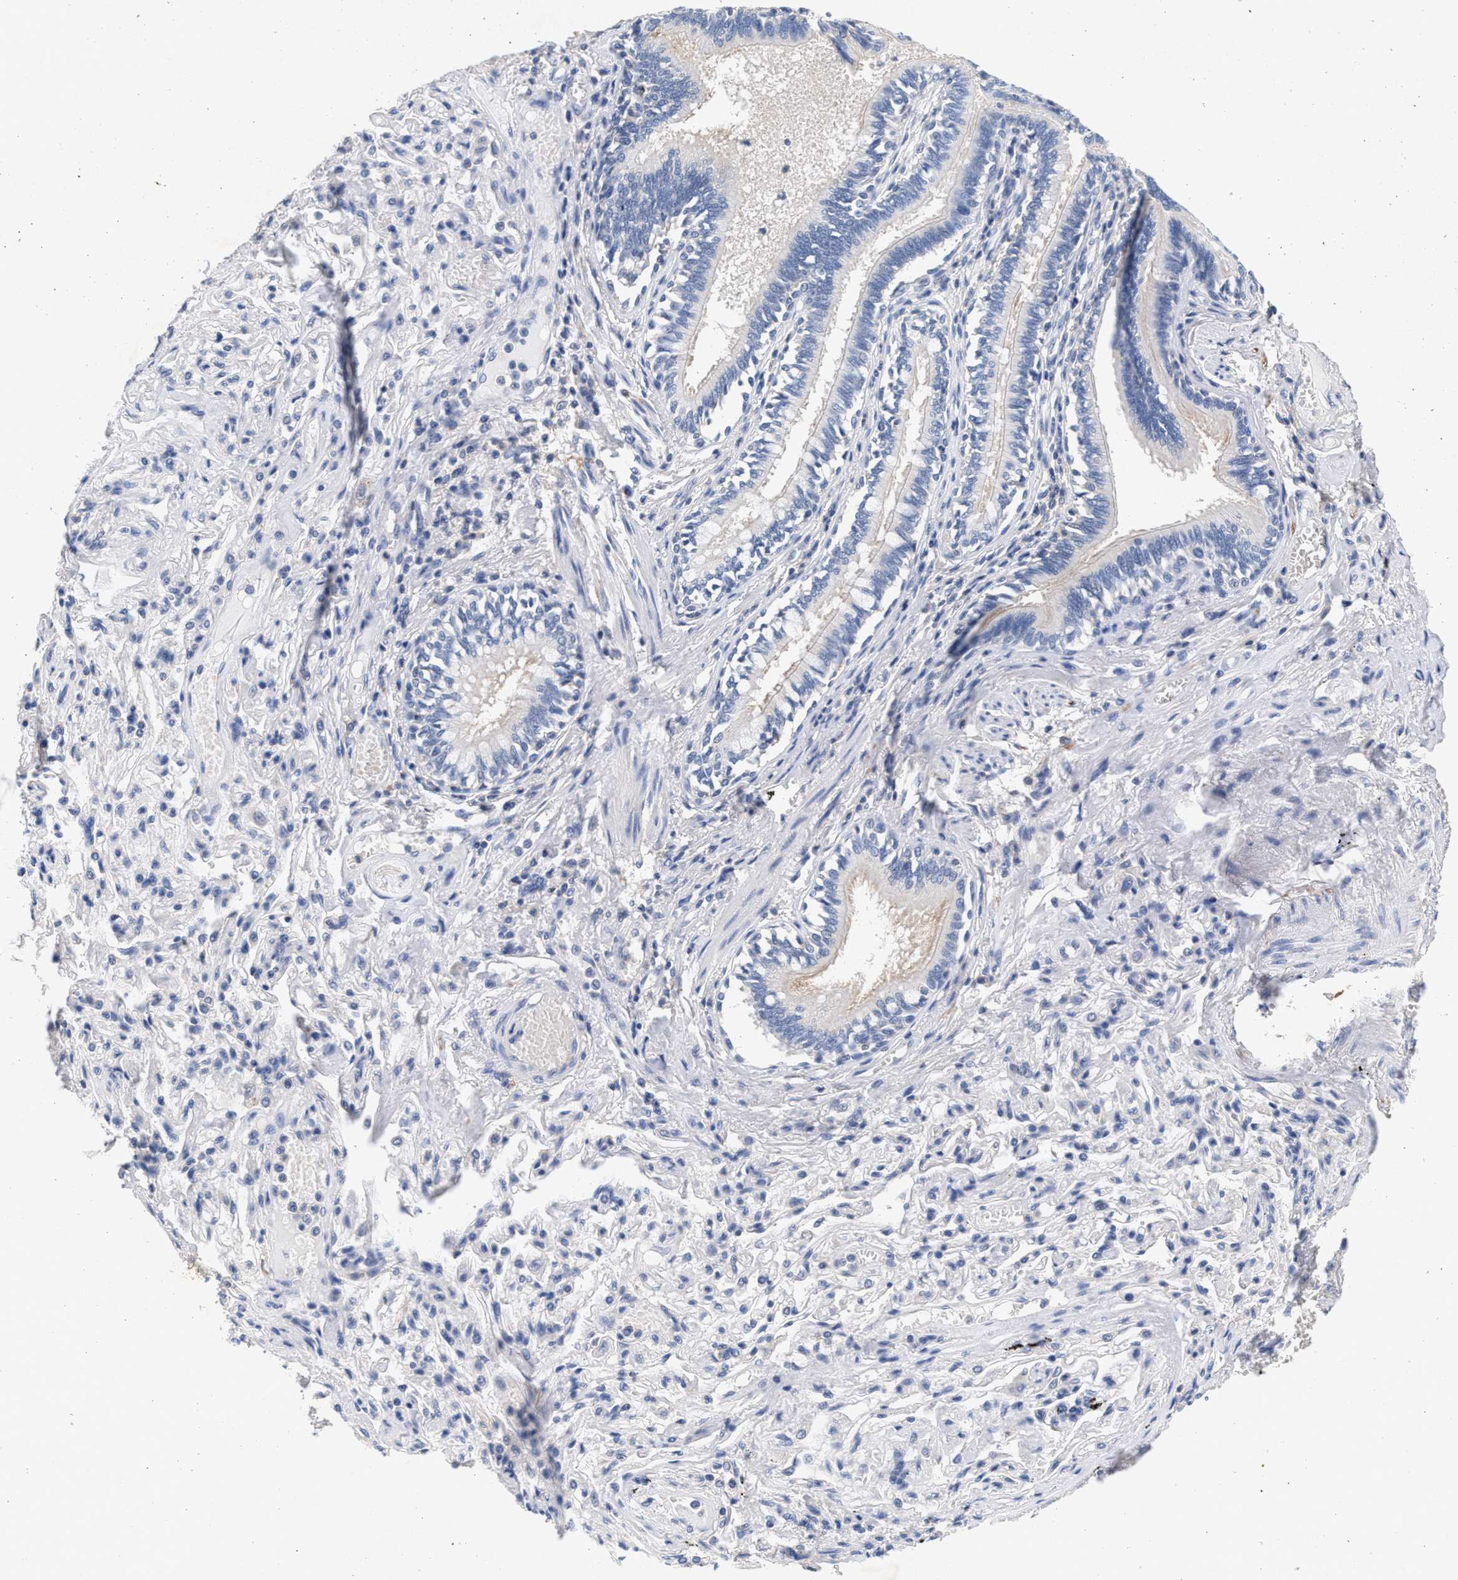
{"staining": {"intensity": "negative", "quantity": "none", "location": "none"}, "tissue": "bronchus", "cell_type": "Respiratory epithelial cells", "image_type": "normal", "snomed": [{"axis": "morphology", "description": "Normal tissue, NOS"}, {"axis": "morphology", "description": "Inflammation, NOS"}, {"axis": "topography", "description": "Cartilage tissue"}, {"axis": "topography", "description": "Lung"}], "caption": "Bronchus was stained to show a protein in brown. There is no significant expression in respiratory epithelial cells.", "gene": "GNAI3", "patient": {"sex": "male", "age": 71}}